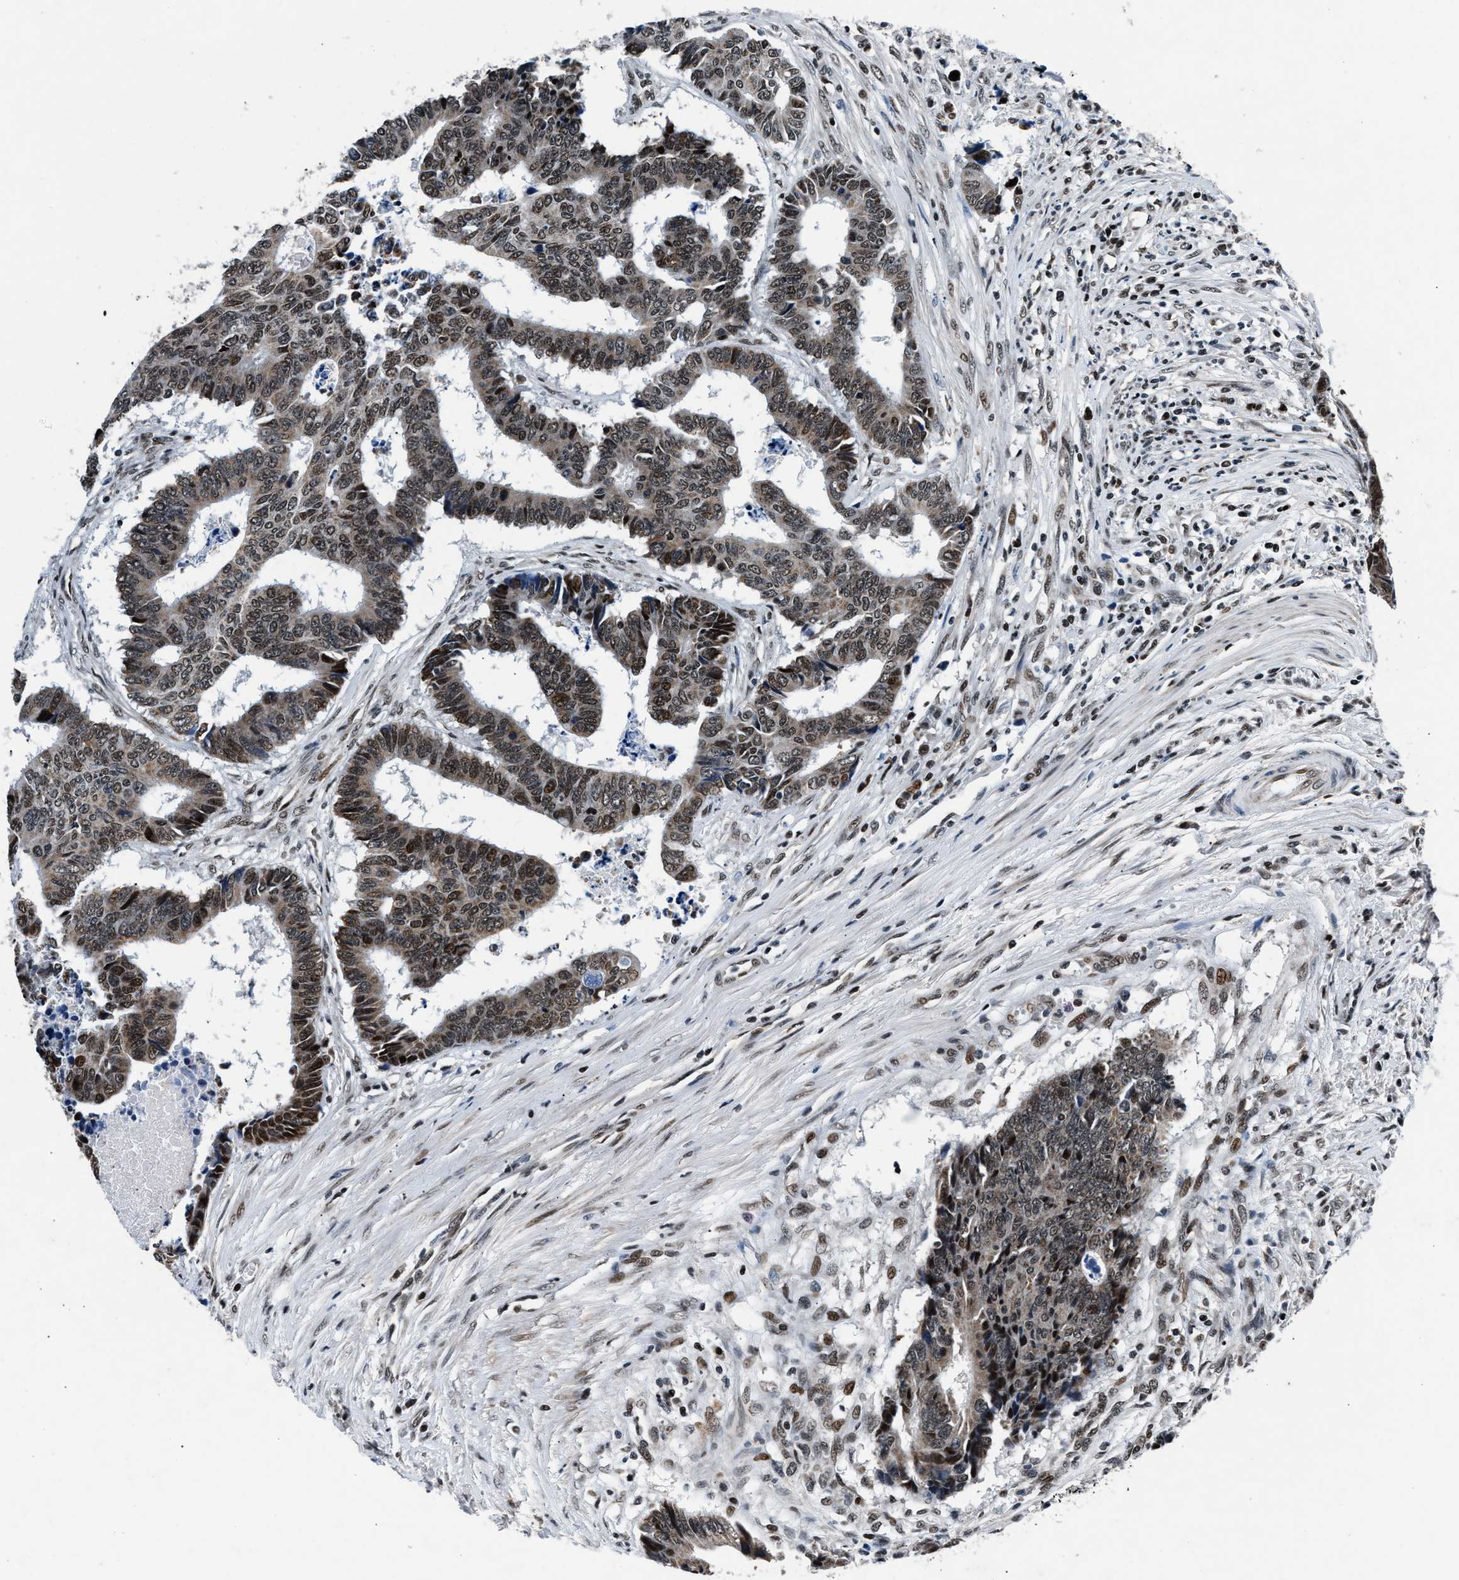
{"staining": {"intensity": "moderate", "quantity": ">75%", "location": "nuclear"}, "tissue": "colorectal cancer", "cell_type": "Tumor cells", "image_type": "cancer", "snomed": [{"axis": "morphology", "description": "Adenocarcinoma, NOS"}, {"axis": "topography", "description": "Rectum"}], "caption": "Colorectal cancer was stained to show a protein in brown. There is medium levels of moderate nuclear positivity in approximately >75% of tumor cells.", "gene": "PRRC2B", "patient": {"sex": "male", "age": 84}}